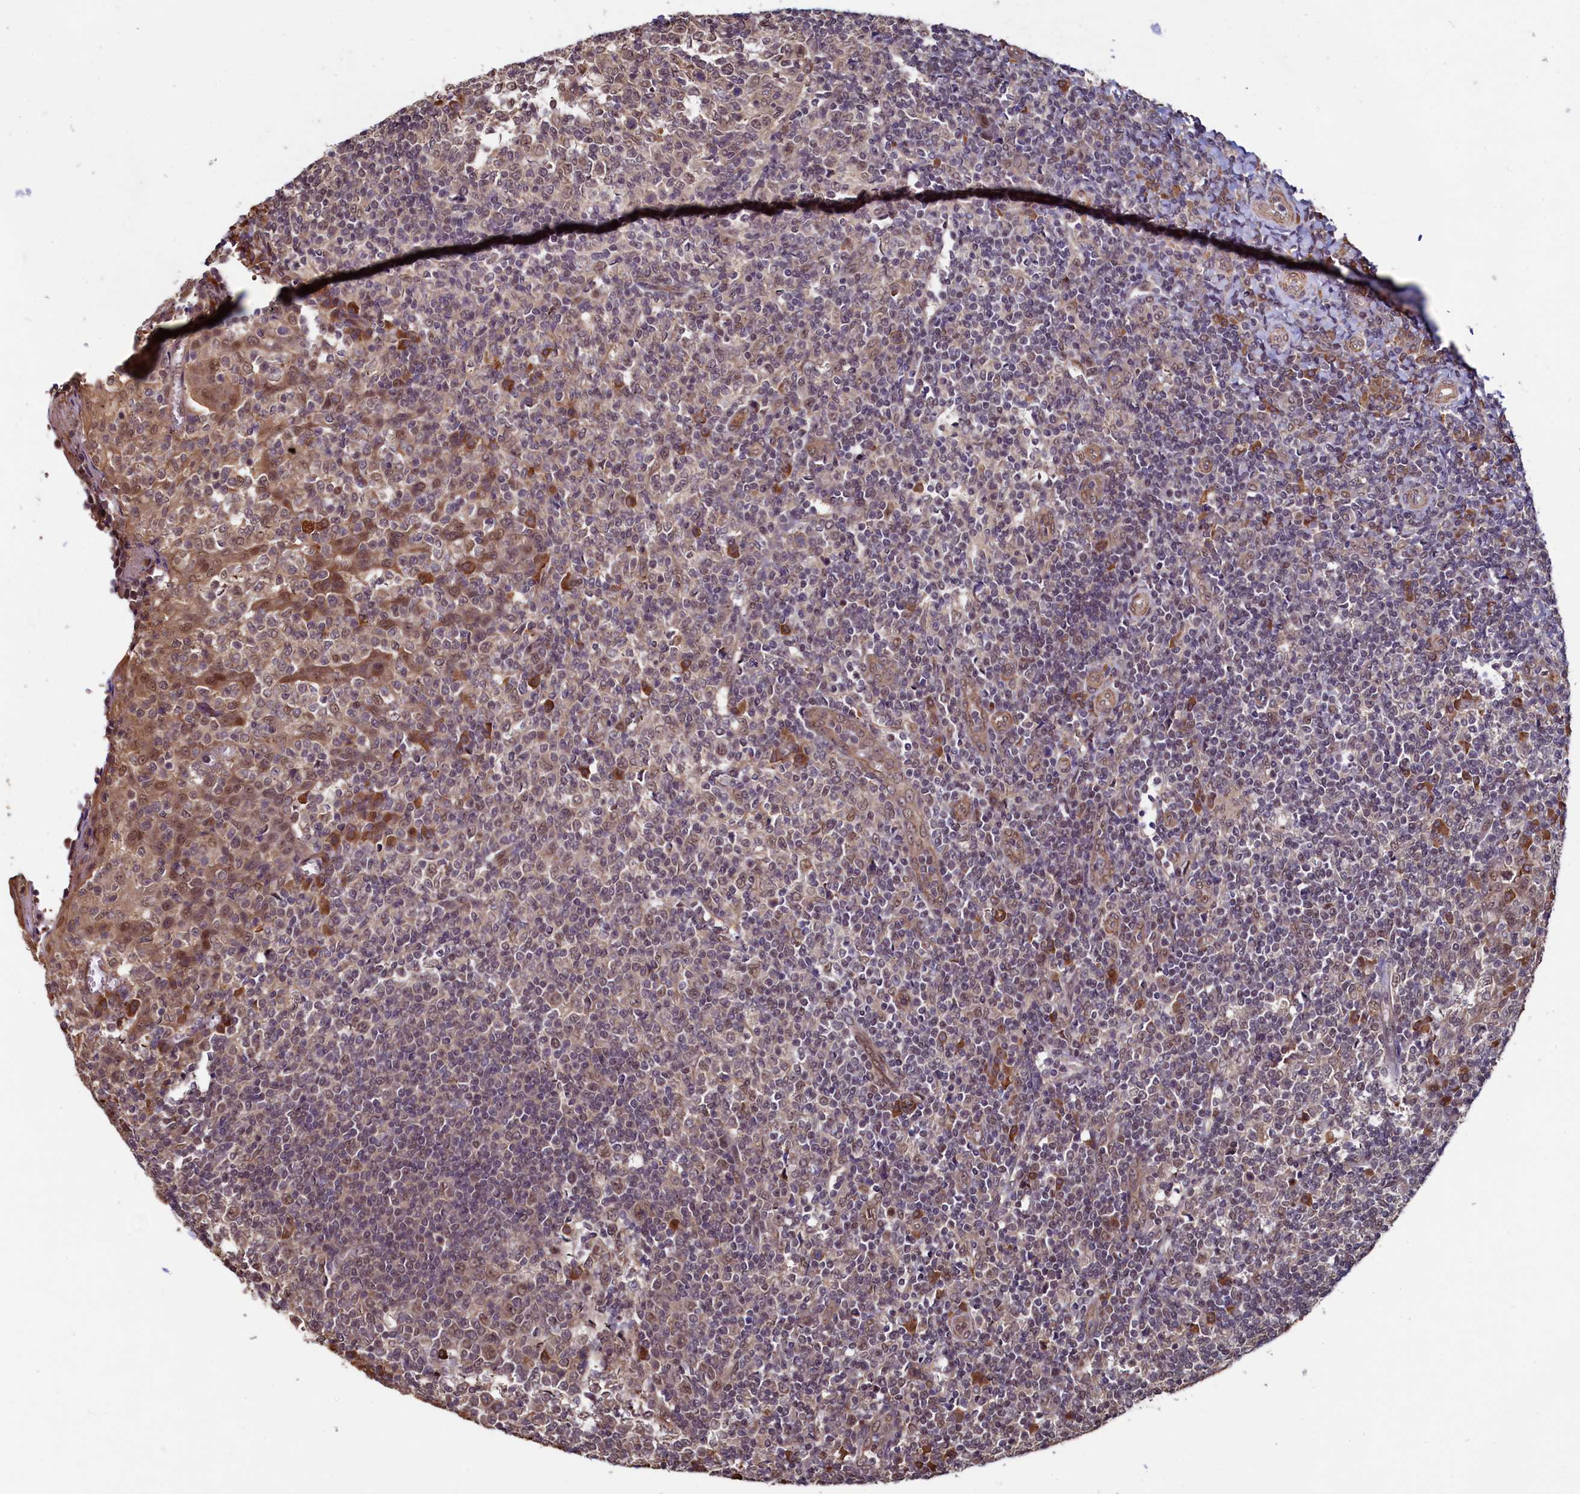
{"staining": {"intensity": "moderate", "quantity": "25%-75%", "location": "cytoplasmic/membranous"}, "tissue": "tonsil", "cell_type": "Germinal center cells", "image_type": "normal", "snomed": [{"axis": "morphology", "description": "Normal tissue, NOS"}, {"axis": "topography", "description": "Tonsil"}], "caption": "This image displays immunohistochemistry staining of benign tonsil, with medium moderate cytoplasmic/membranous staining in approximately 25%-75% of germinal center cells.", "gene": "LEO1", "patient": {"sex": "female", "age": 19}}